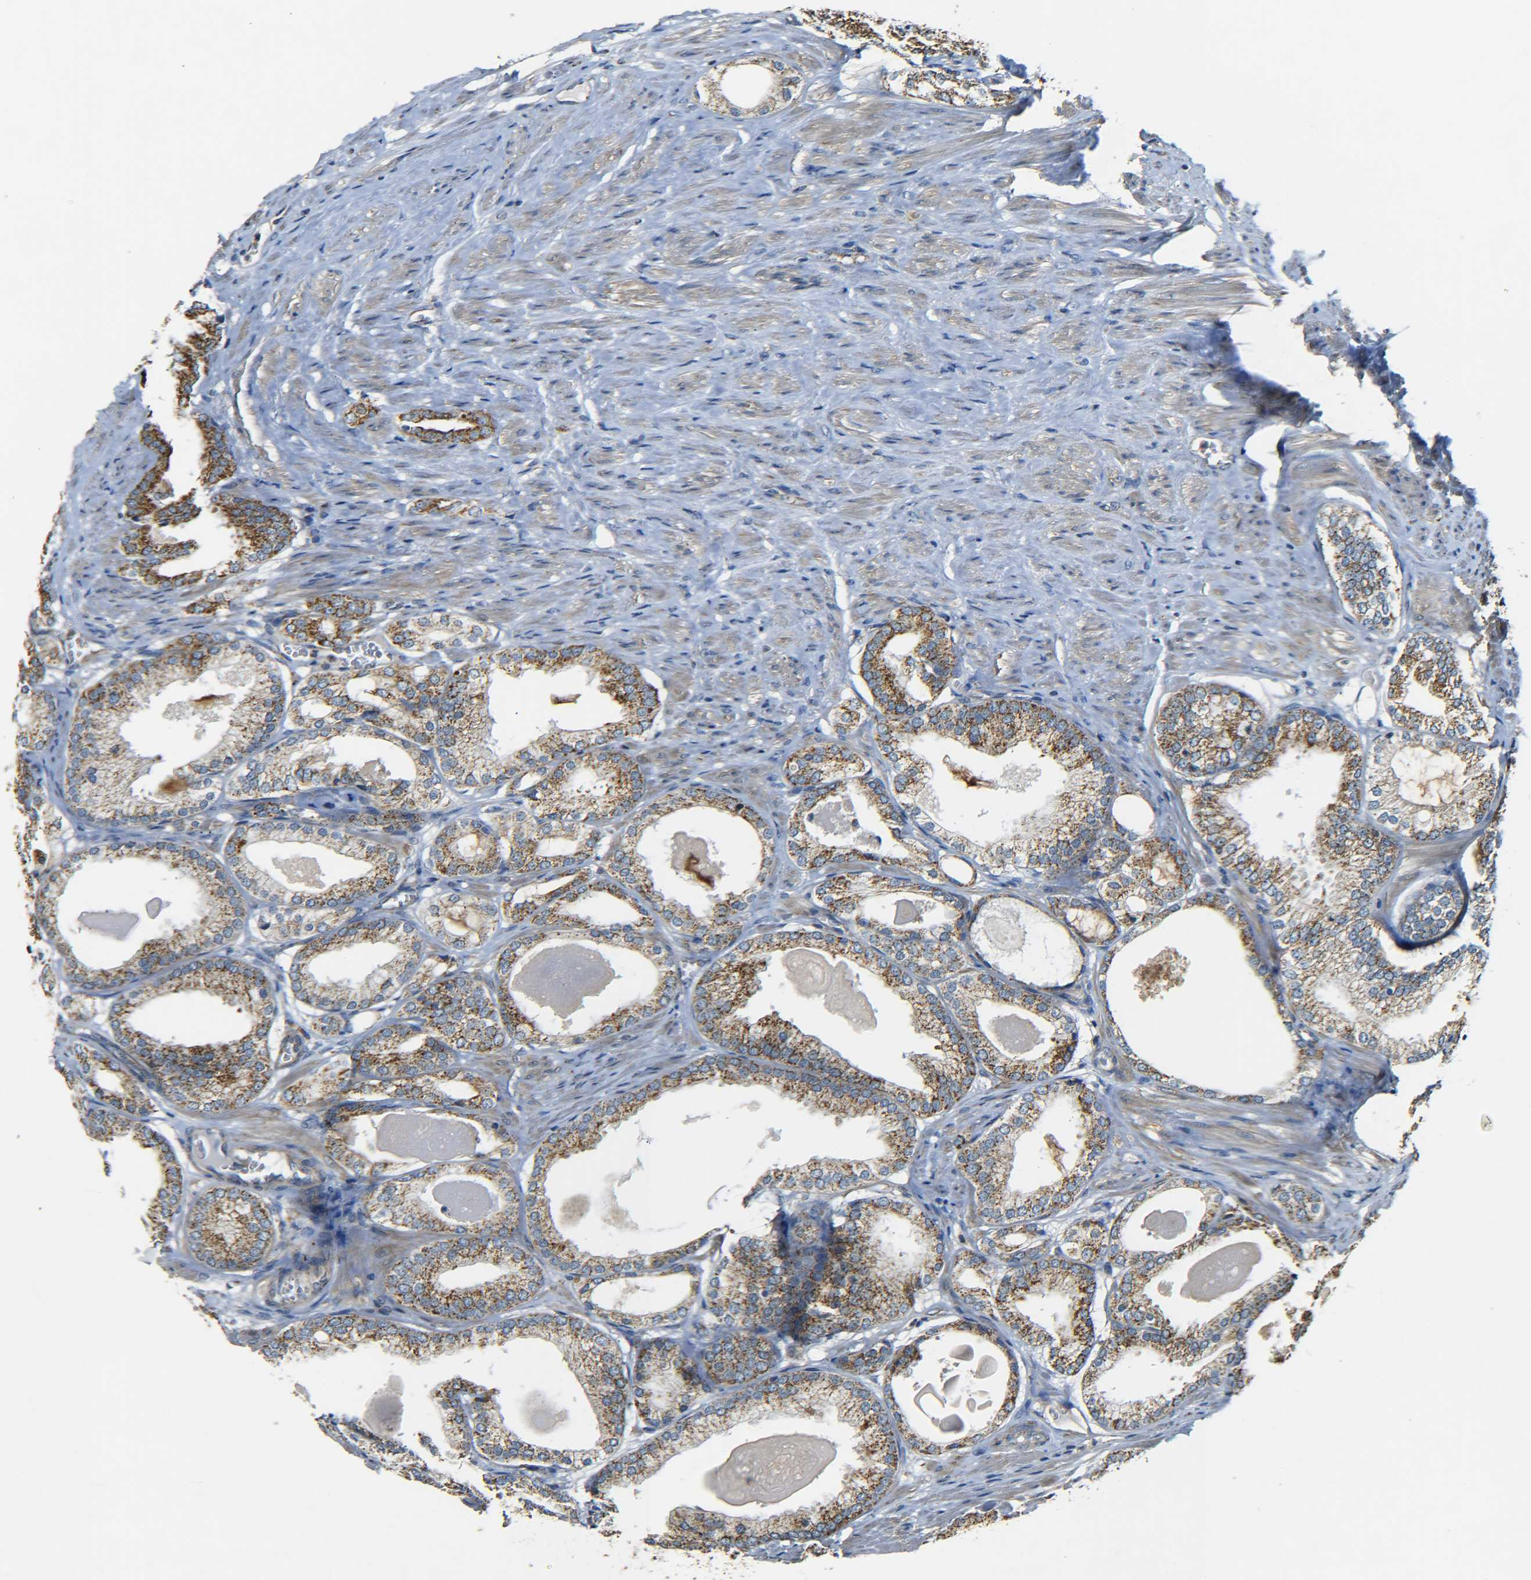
{"staining": {"intensity": "moderate", "quantity": ">75%", "location": "cytoplasmic/membranous"}, "tissue": "prostate cancer", "cell_type": "Tumor cells", "image_type": "cancer", "snomed": [{"axis": "morphology", "description": "Adenocarcinoma, High grade"}, {"axis": "topography", "description": "Prostate"}], "caption": "A histopathology image of prostate high-grade adenocarcinoma stained for a protein displays moderate cytoplasmic/membranous brown staining in tumor cells.", "gene": "NR3C2", "patient": {"sex": "male", "age": 61}}